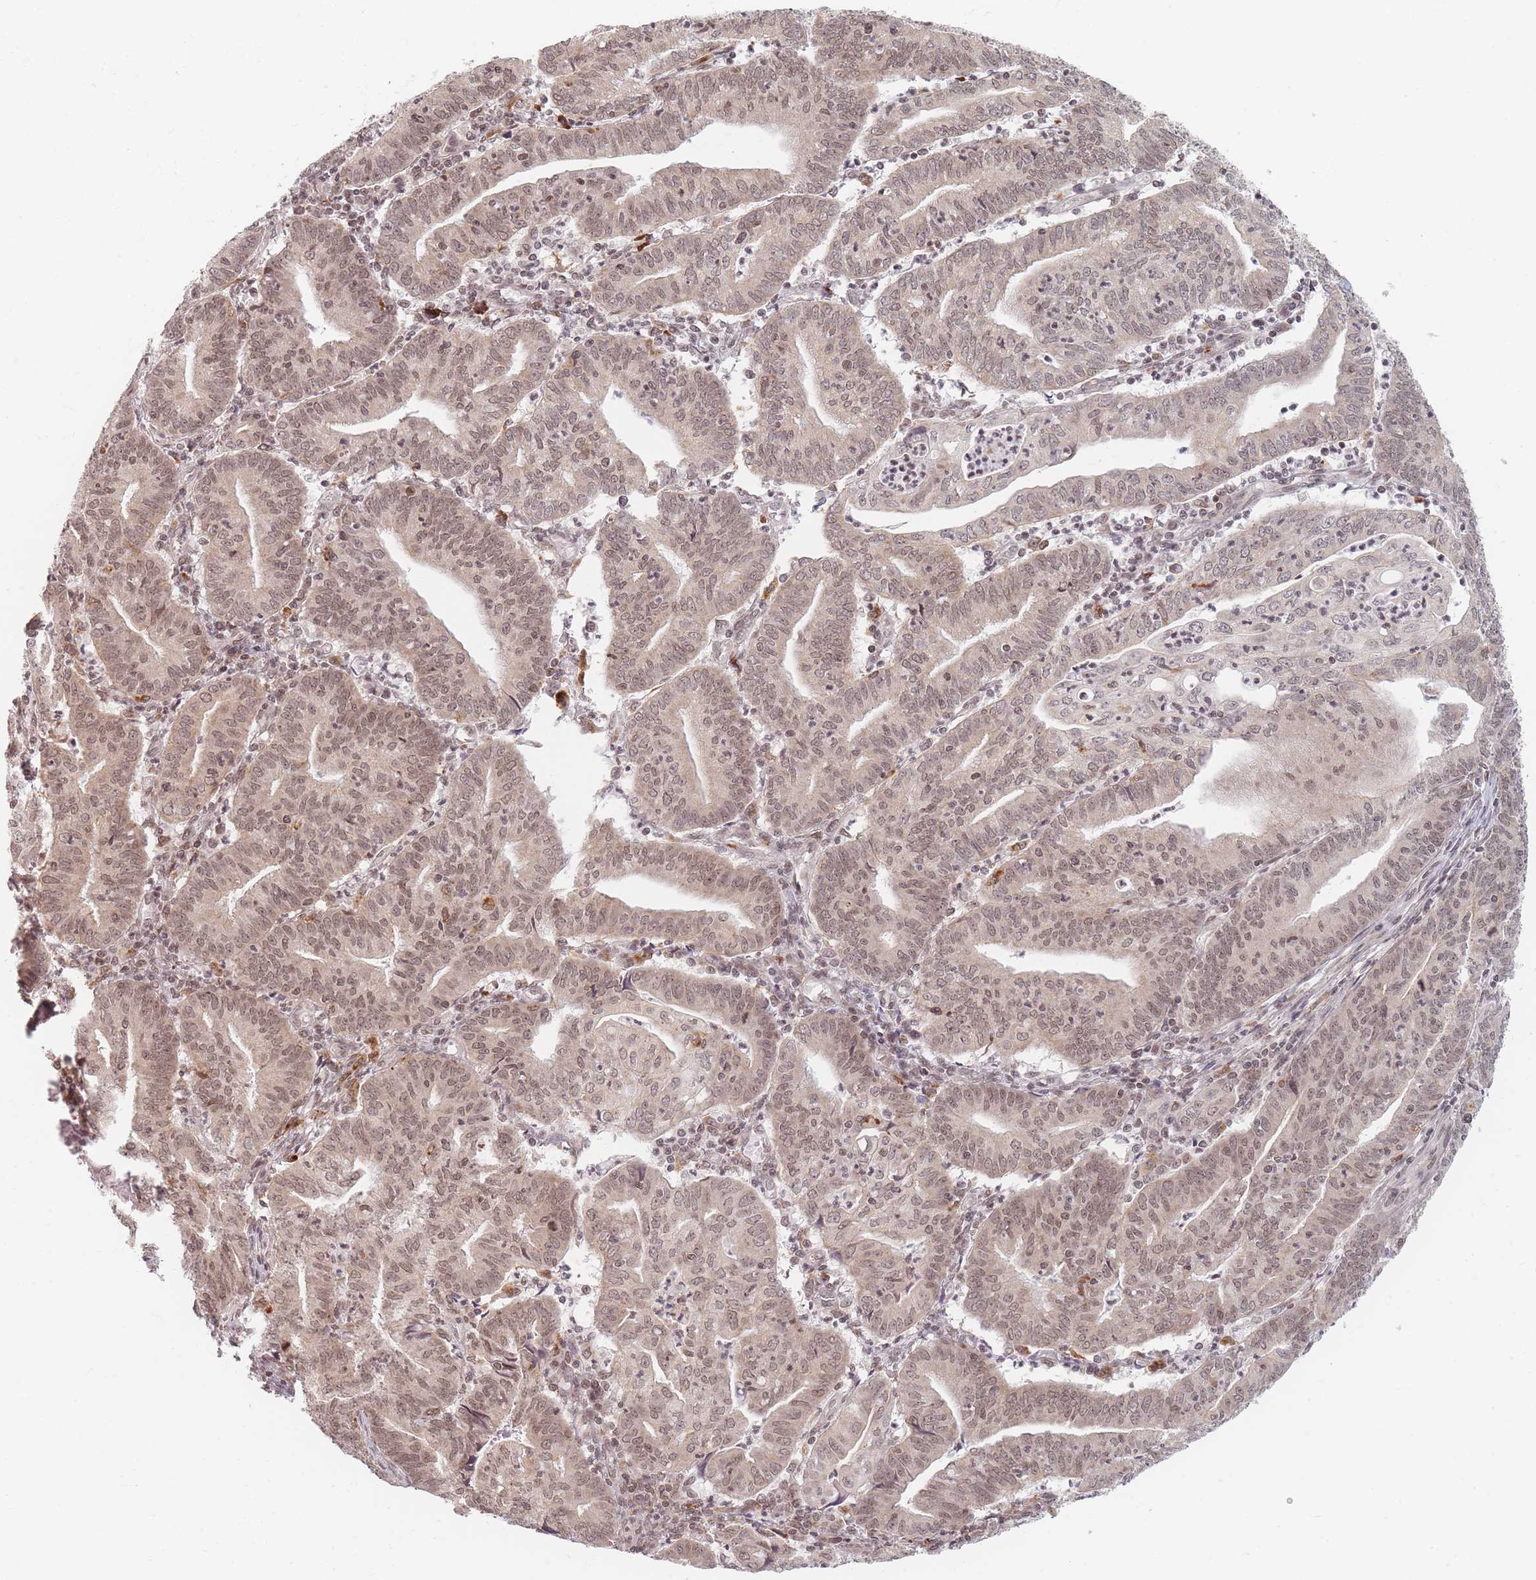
{"staining": {"intensity": "weak", "quantity": ">75%", "location": "cytoplasmic/membranous,nuclear"}, "tissue": "endometrial cancer", "cell_type": "Tumor cells", "image_type": "cancer", "snomed": [{"axis": "morphology", "description": "Adenocarcinoma, NOS"}, {"axis": "topography", "description": "Endometrium"}], "caption": "High-magnification brightfield microscopy of endometrial cancer stained with DAB (brown) and counterstained with hematoxylin (blue). tumor cells exhibit weak cytoplasmic/membranous and nuclear positivity is present in about>75% of cells.", "gene": "SPATA45", "patient": {"sex": "female", "age": 60}}